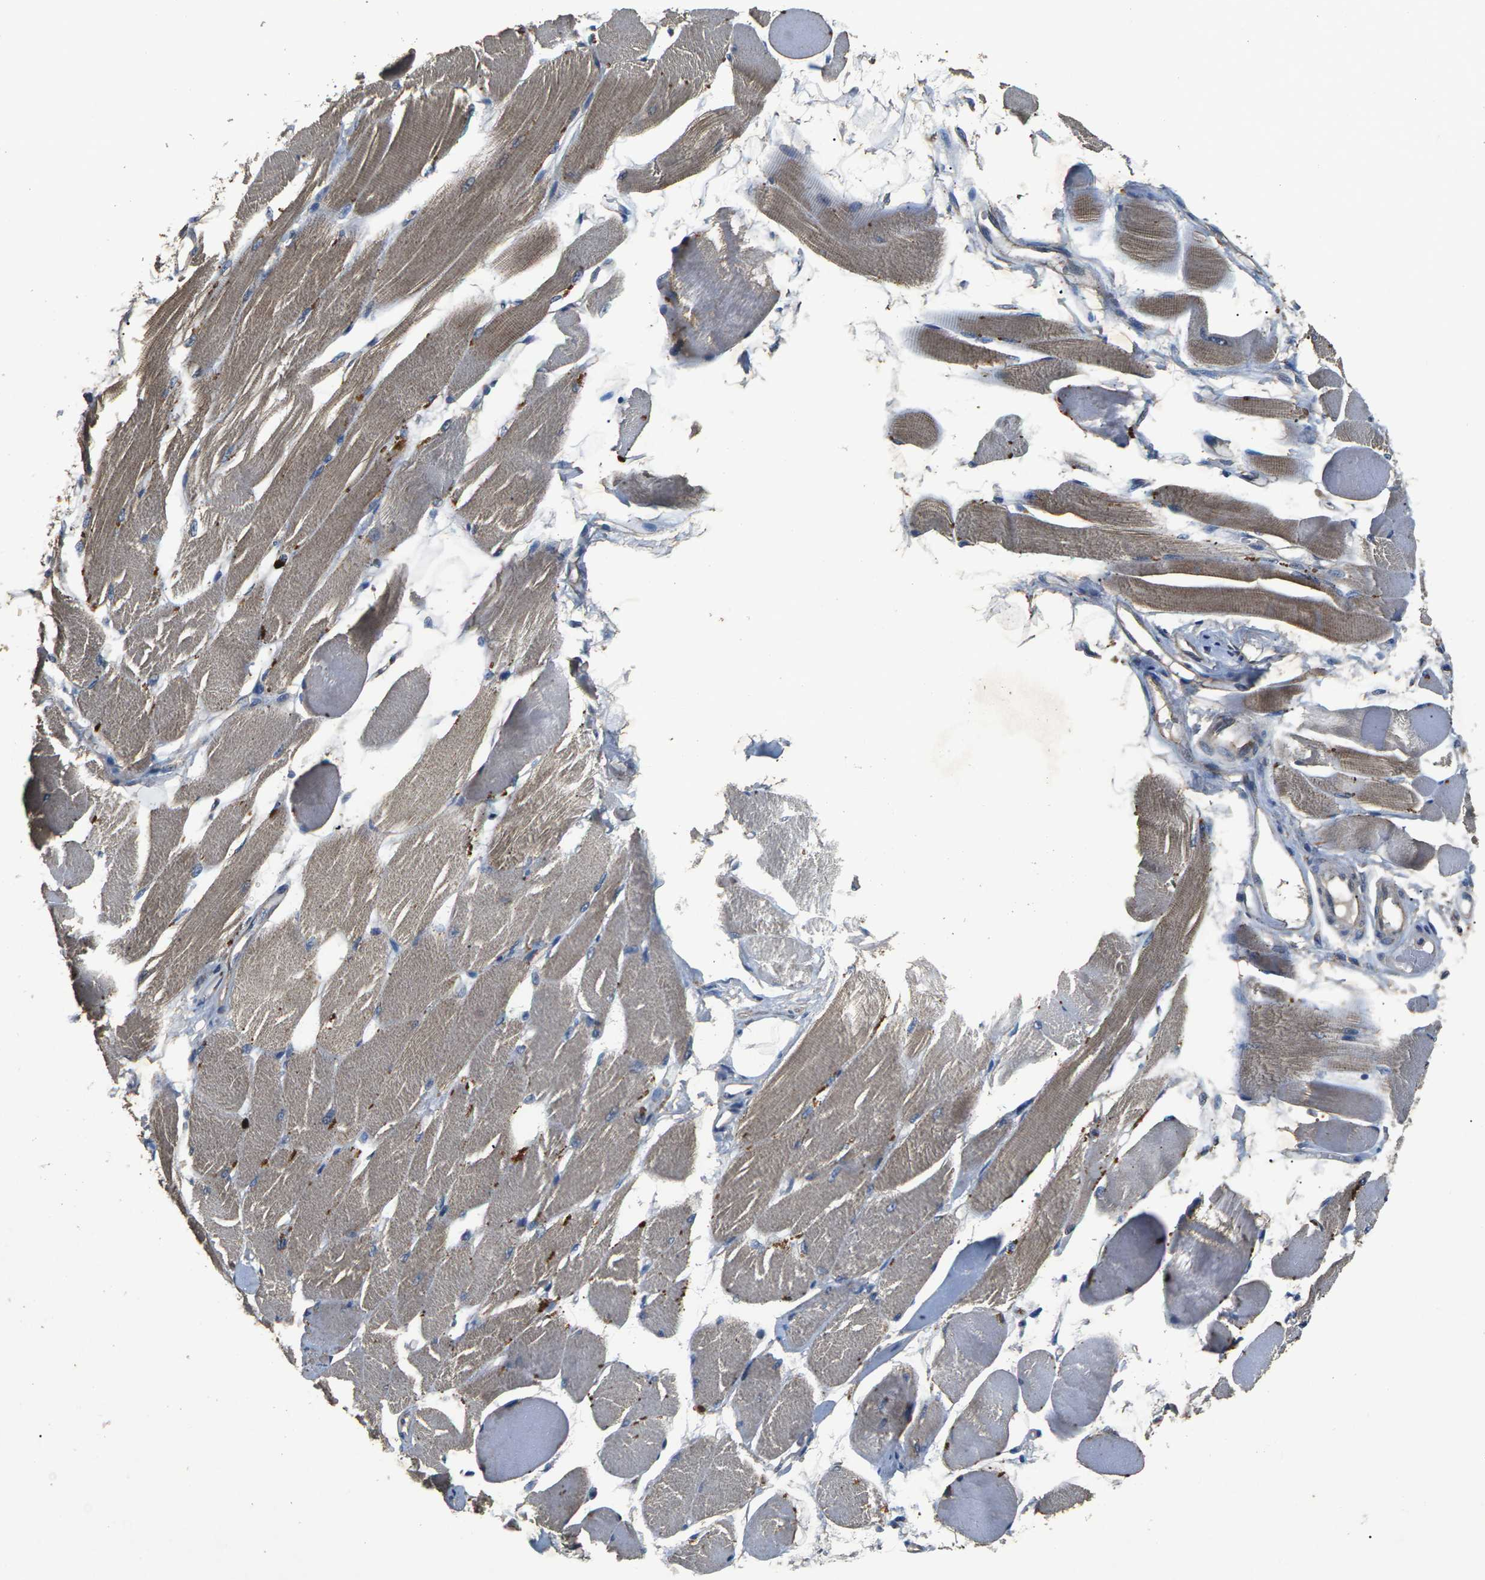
{"staining": {"intensity": "moderate", "quantity": ">75%", "location": "cytoplasmic/membranous"}, "tissue": "skeletal muscle", "cell_type": "Myocytes", "image_type": "normal", "snomed": [{"axis": "morphology", "description": "Normal tissue, NOS"}, {"axis": "topography", "description": "Skeletal muscle"}, {"axis": "topography", "description": "Peripheral nerve tissue"}], "caption": "Moderate cytoplasmic/membranous staining is identified in about >75% of myocytes in normal skeletal muscle. (IHC, brightfield microscopy, high magnification).", "gene": "B4GAT1", "patient": {"sex": "female", "age": 84}}